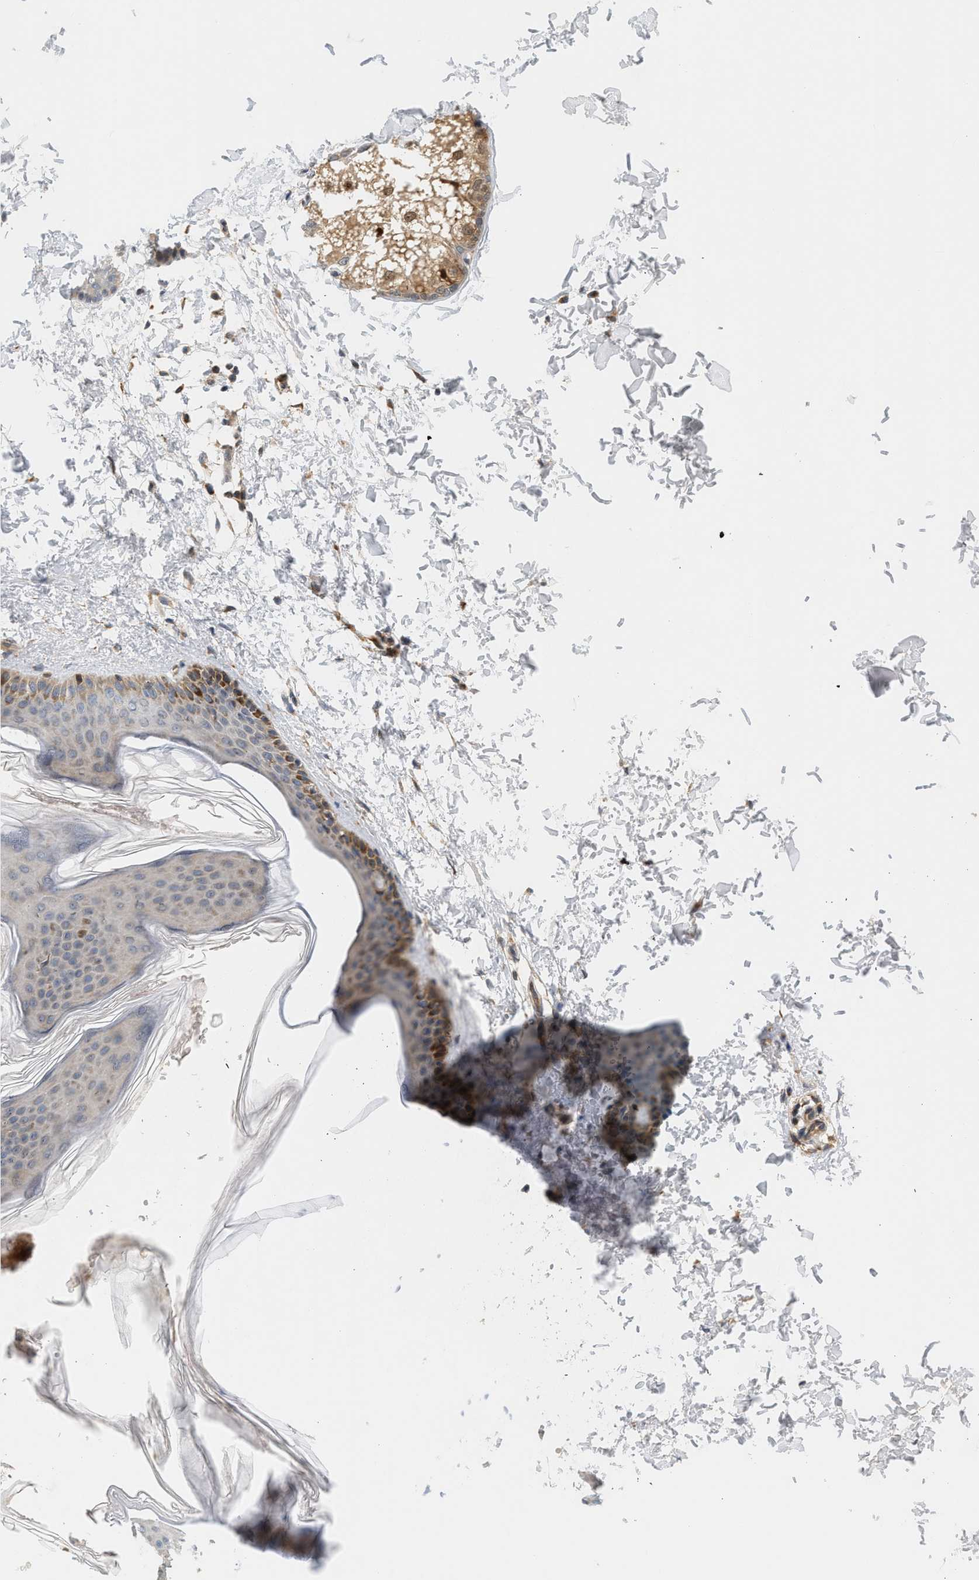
{"staining": {"intensity": "moderate", "quantity": "25%-75%", "location": "cytoplasmic/membranous"}, "tissue": "skin", "cell_type": "Fibroblasts", "image_type": "normal", "snomed": [{"axis": "morphology", "description": "Normal tissue, NOS"}, {"axis": "topography", "description": "Skin"}], "caption": "This is a histology image of immunohistochemistry (IHC) staining of unremarkable skin, which shows moderate staining in the cytoplasmic/membranous of fibroblasts.", "gene": "MCU", "patient": {"sex": "female", "age": 41}}